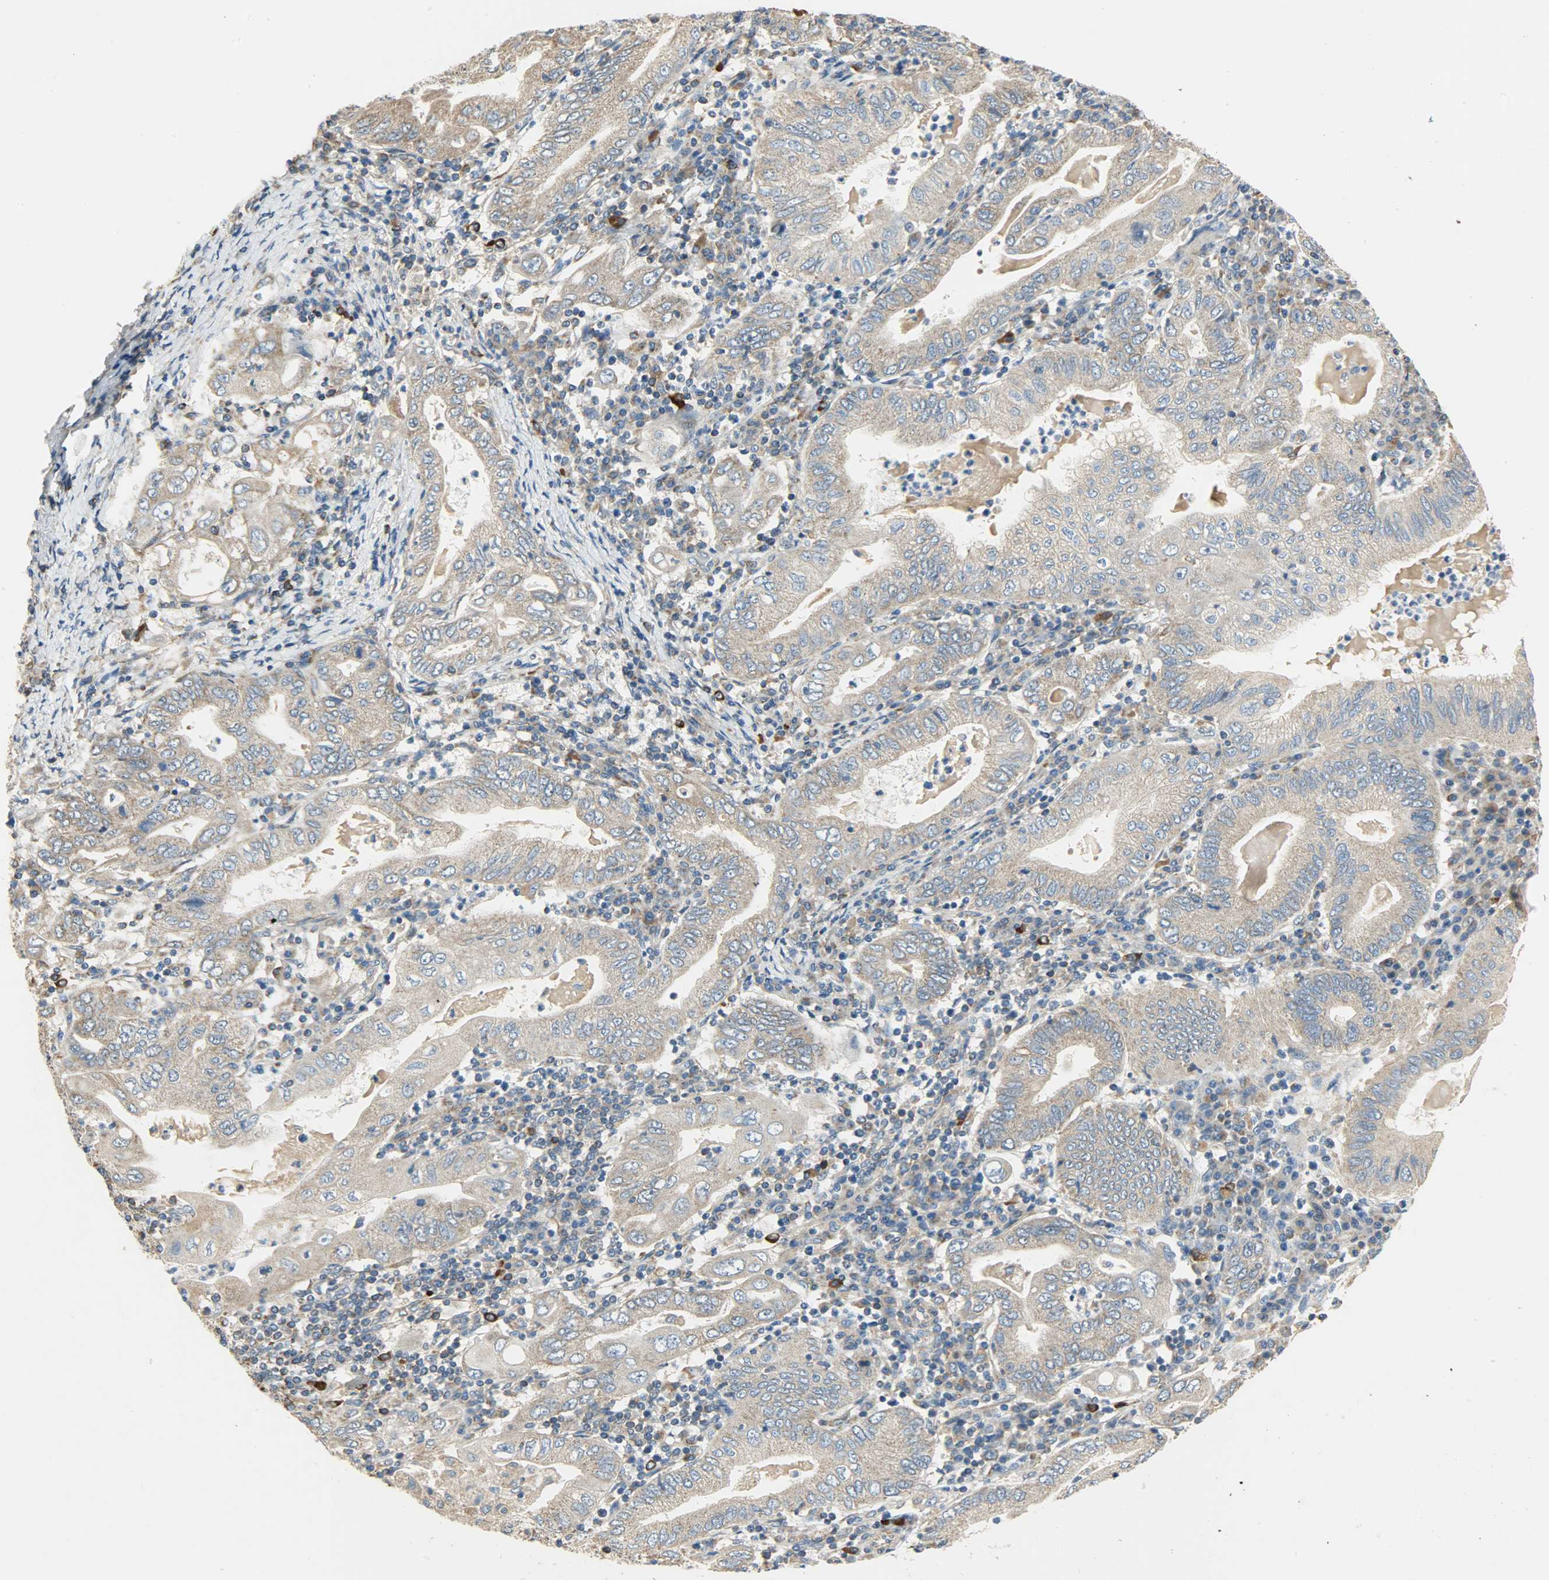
{"staining": {"intensity": "moderate", "quantity": ">75%", "location": "cytoplasmic/membranous"}, "tissue": "stomach cancer", "cell_type": "Tumor cells", "image_type": "cancer", "snomed": [{"axis": "morphology", "description": "Normal tissue, NOS"}, {"axis": "morphology", "description": "Adenocarcinoma, NOS"}, {"axis": "topography", "description": "Esophagus"}, {"axis": "topography", "description": "Stomach, upper"}, {"axis": "topography", "description": "Peripheral nerve tissue"}], "caption": "Human stomach cancer stained for a protein (brown) displays moderate cytoplasmic/membranous positive positivity in approximately >75% of tumor cells.", "gene": "C1orf198", "patient": {"sex": "male", "age": 62}}